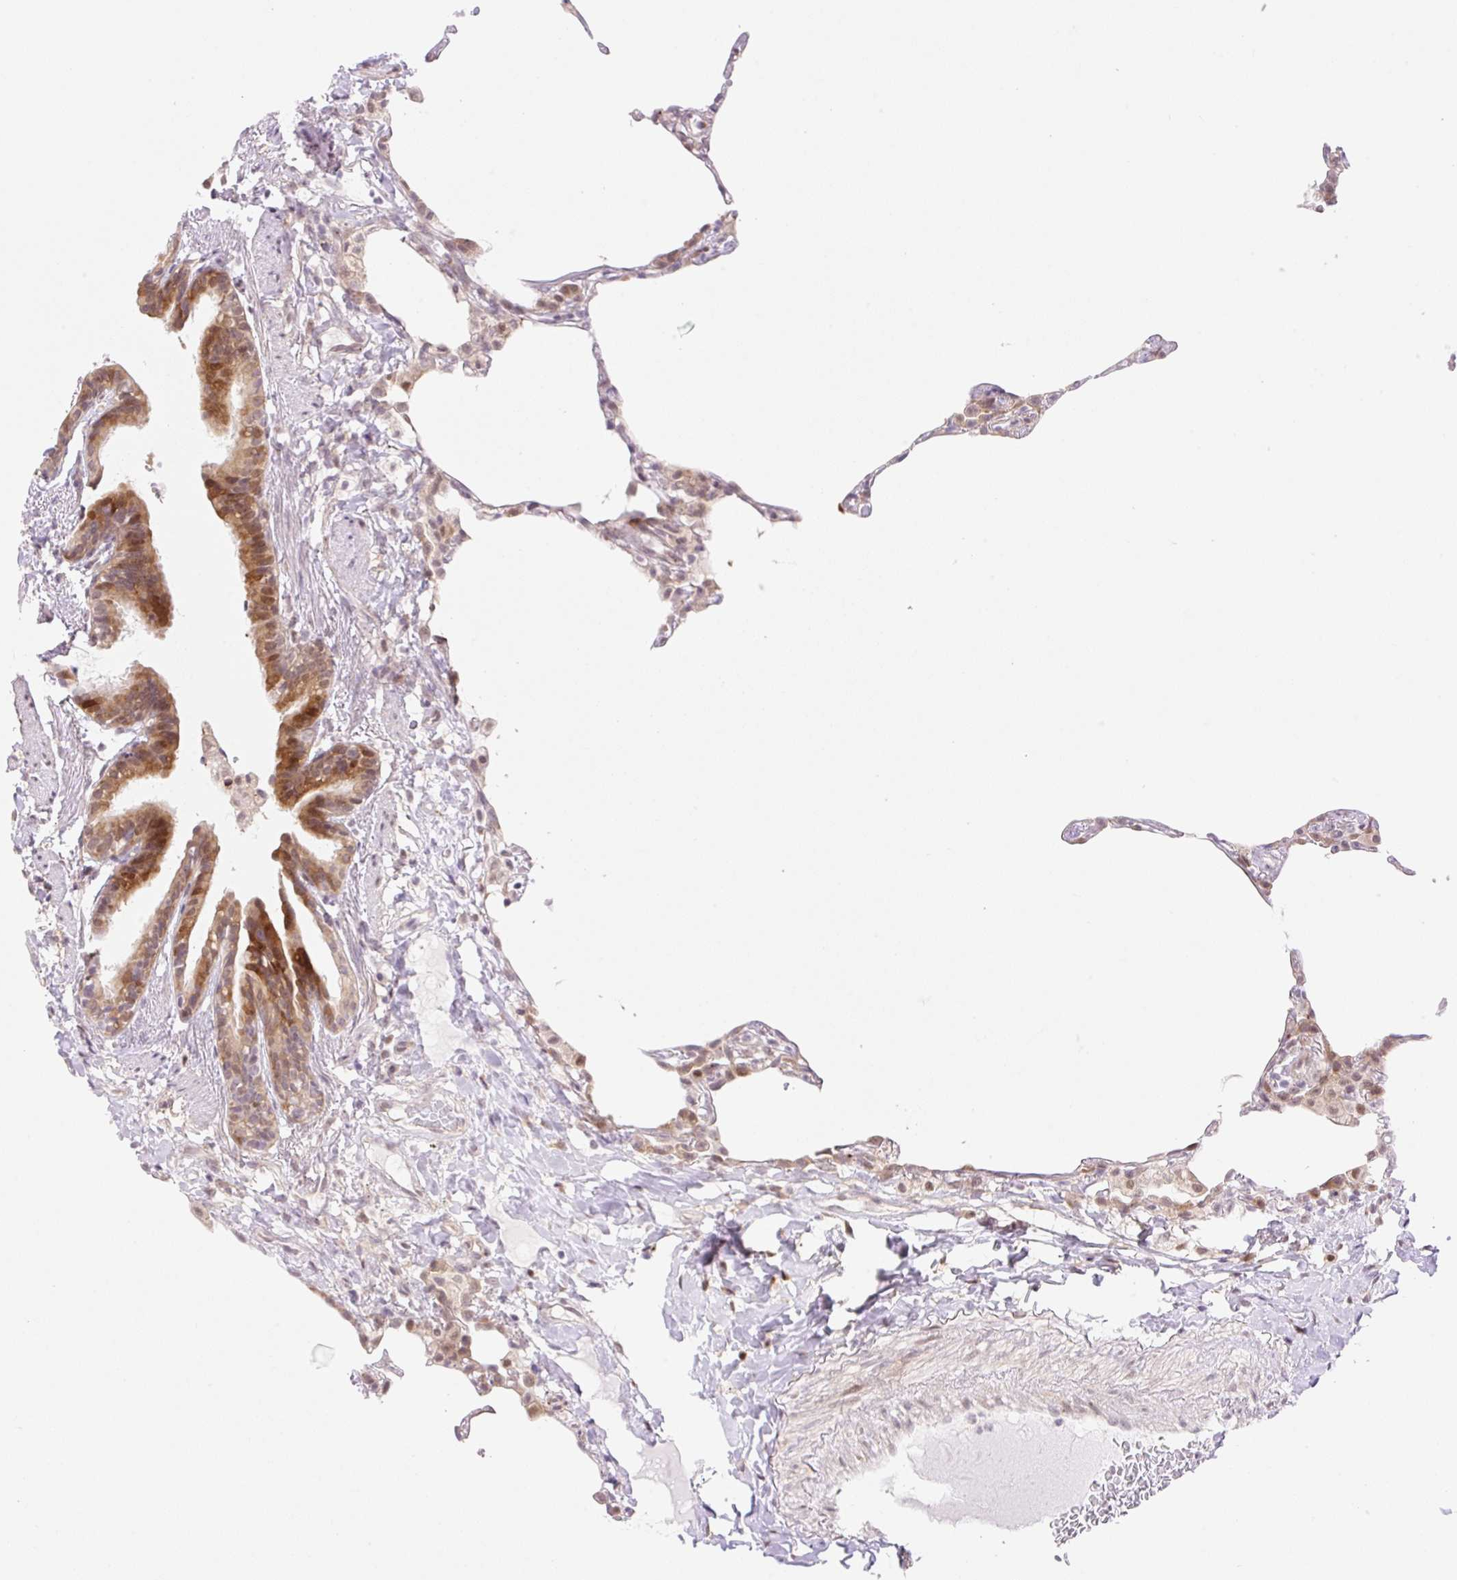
{"staining": {"intensity": "weak", "quantity": "<25%", "location": "cytoplasmic/membranous"}, "tissue": "lung", "cell_type": "Alveolar cells", "image_type": "normal", "snomed": [{"axis": "morphology", "description": "Normal tissue, NOS"}, {"axis": "topography", "description": "Lung"}], "caption": "High power microscopy micrograph of an immunohistochemistry histopathology image of normal lung, revealing no significant positivity in alveolar cells. The staining was performed using DAB to visualize the protein expression in brown, while the nuclei were stained in blue with hematoxylin (Magnification: 20x).", "gene": "ENSG00000264668", "patient": {"sex": "female", "age": 57}}